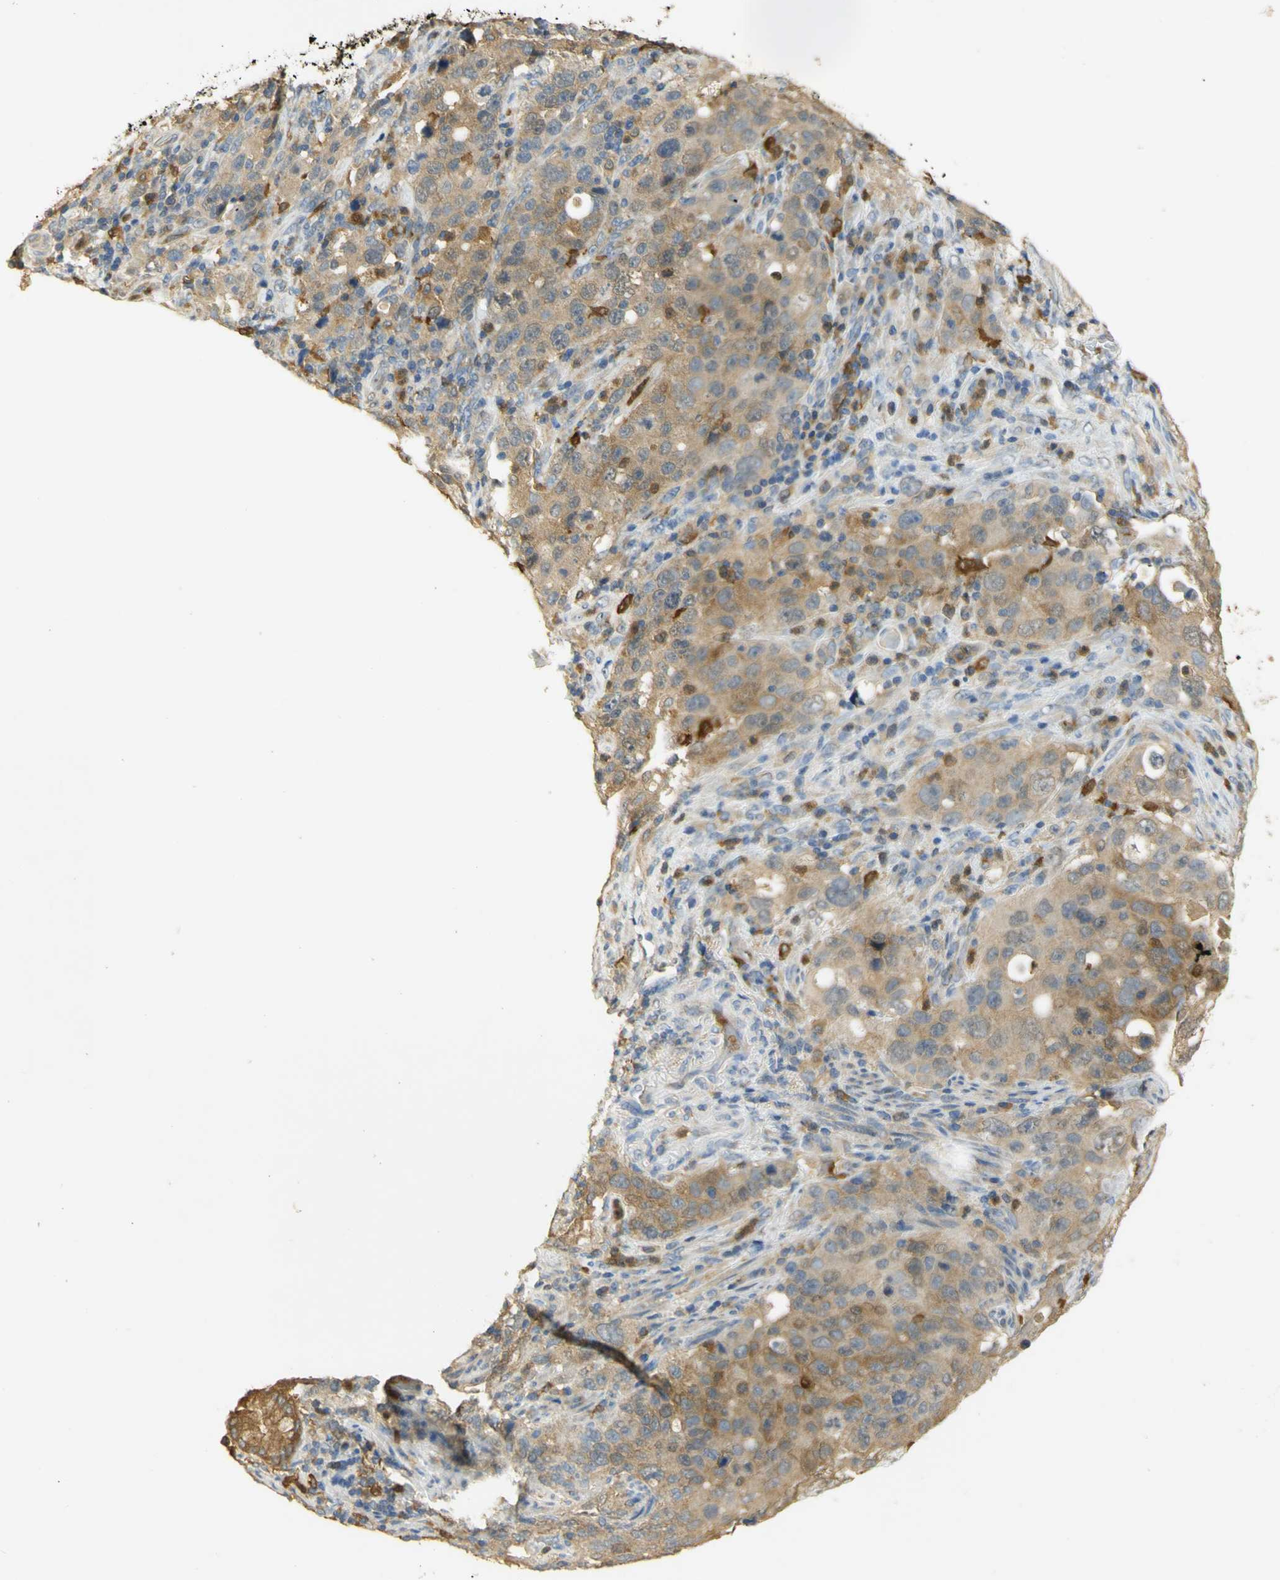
{"staining": {"intensity": "moderate", "quantity": ">75%", "location": "cytoplasmic/membranous"}, "tissue": "stomach cancer", "cell_type": "Tumor cells", "image_type": "cancer", "snomed": [{"axis": "morphology", "description": "Normal tissue, NOS"}, {"axis": "morphology", "description": "Adenocarcinoma, NOS"}, {"axis": "topography", "description": "Stomach"}], "caption": "Stomach cancer tissue displays moderate cytoplasmic/membranous positivity in approximately >75% of tumor cells Nuclei are stained in blue.", "gene": "PAK1", "patient": {"sex": "male", "age": 48}}